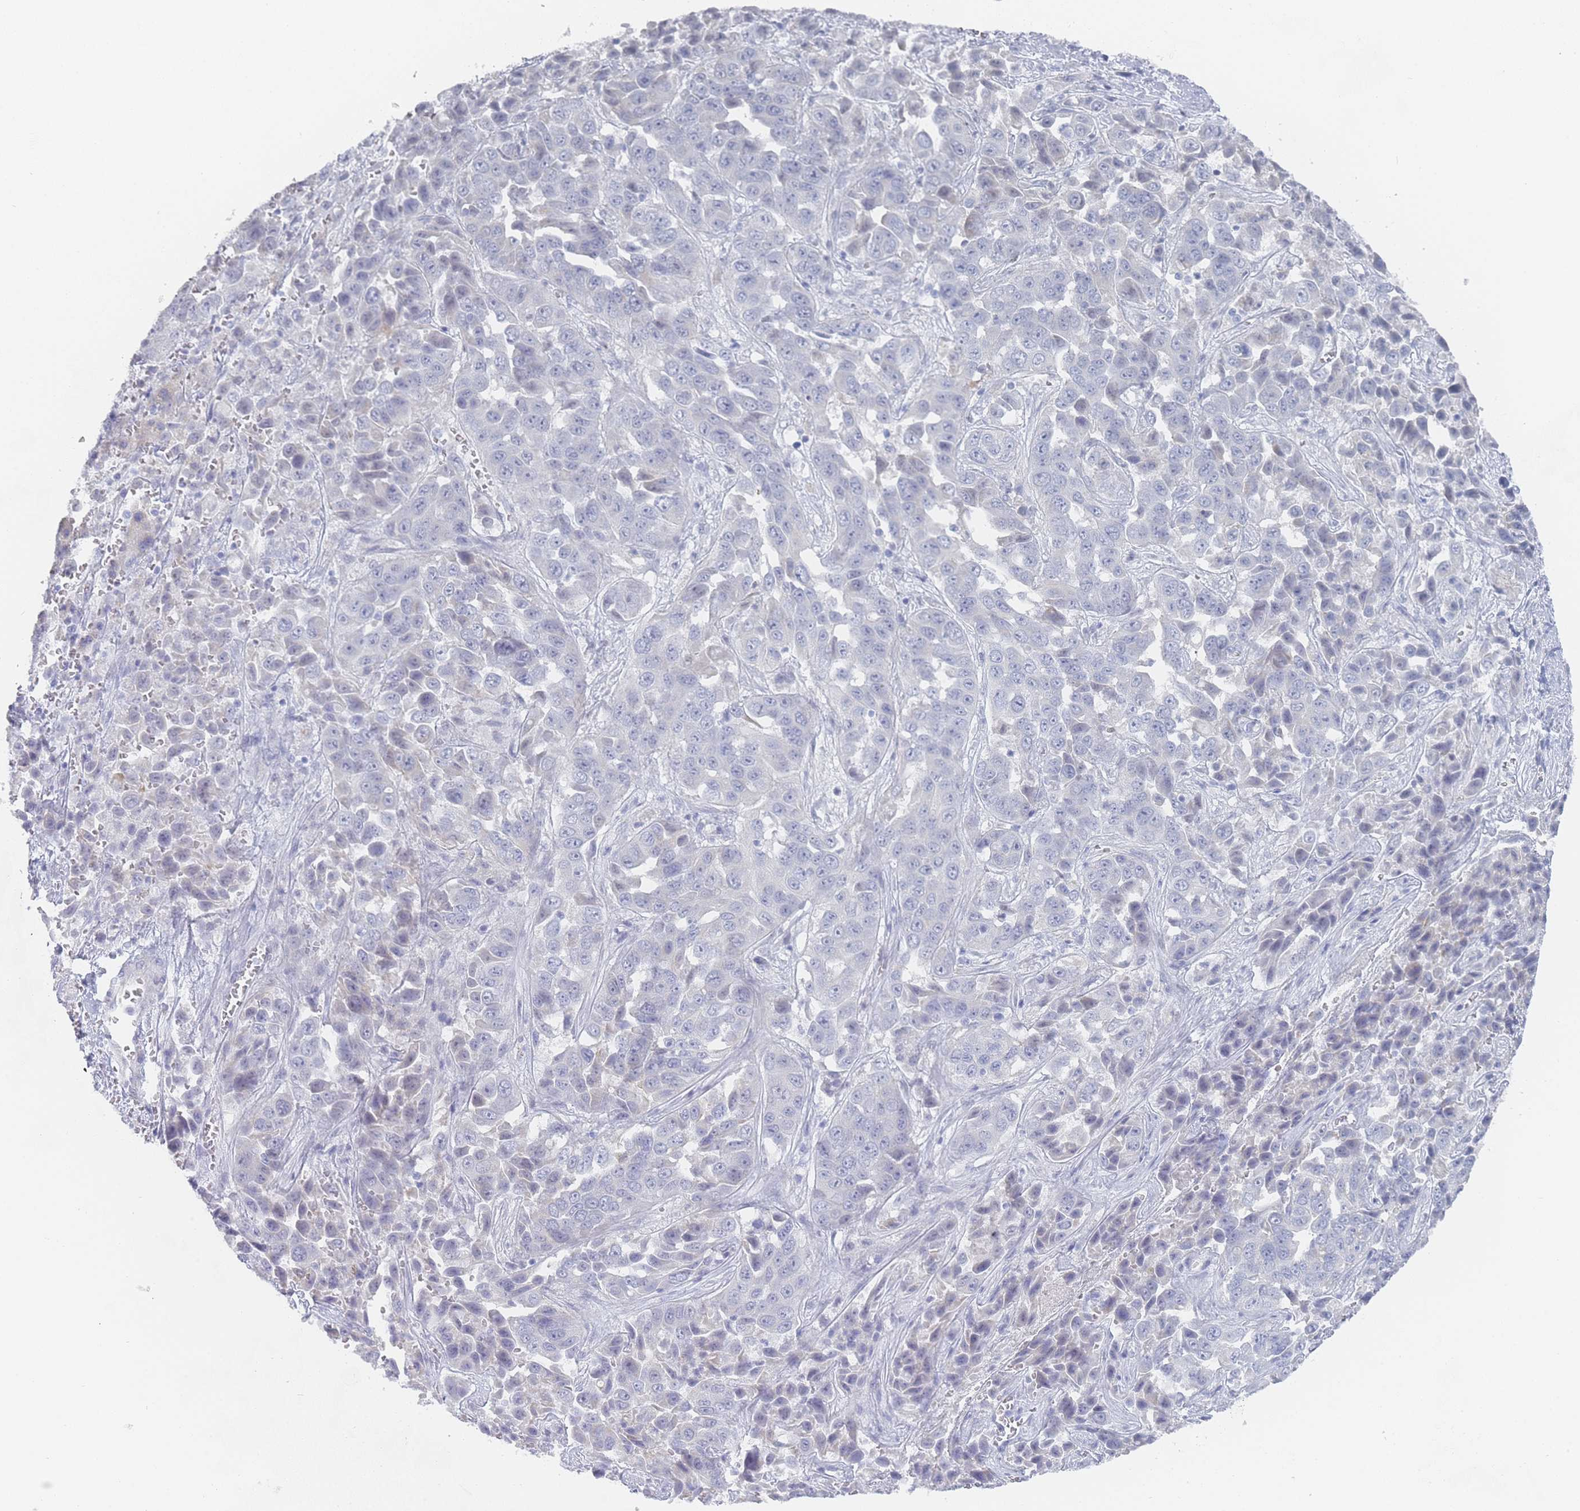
{"staining": {"intensity": "negative", "quantity": "none", "location": "none"}, "tissue": "liver cancer", "cell_type": "Tumor cells", "image_type": "cancer", "snomed": [{"axis": "morphology", "description": "Cholangiocarcinoma"}, {"axis": "topography", "description": "Liver"}], "caption": "Histopathology image shows no significant protein staining in tumor cells of liver cholangiocarcinoma.", "gene": "IMPG1", "patient": {"sex": "female", "age": 52}}